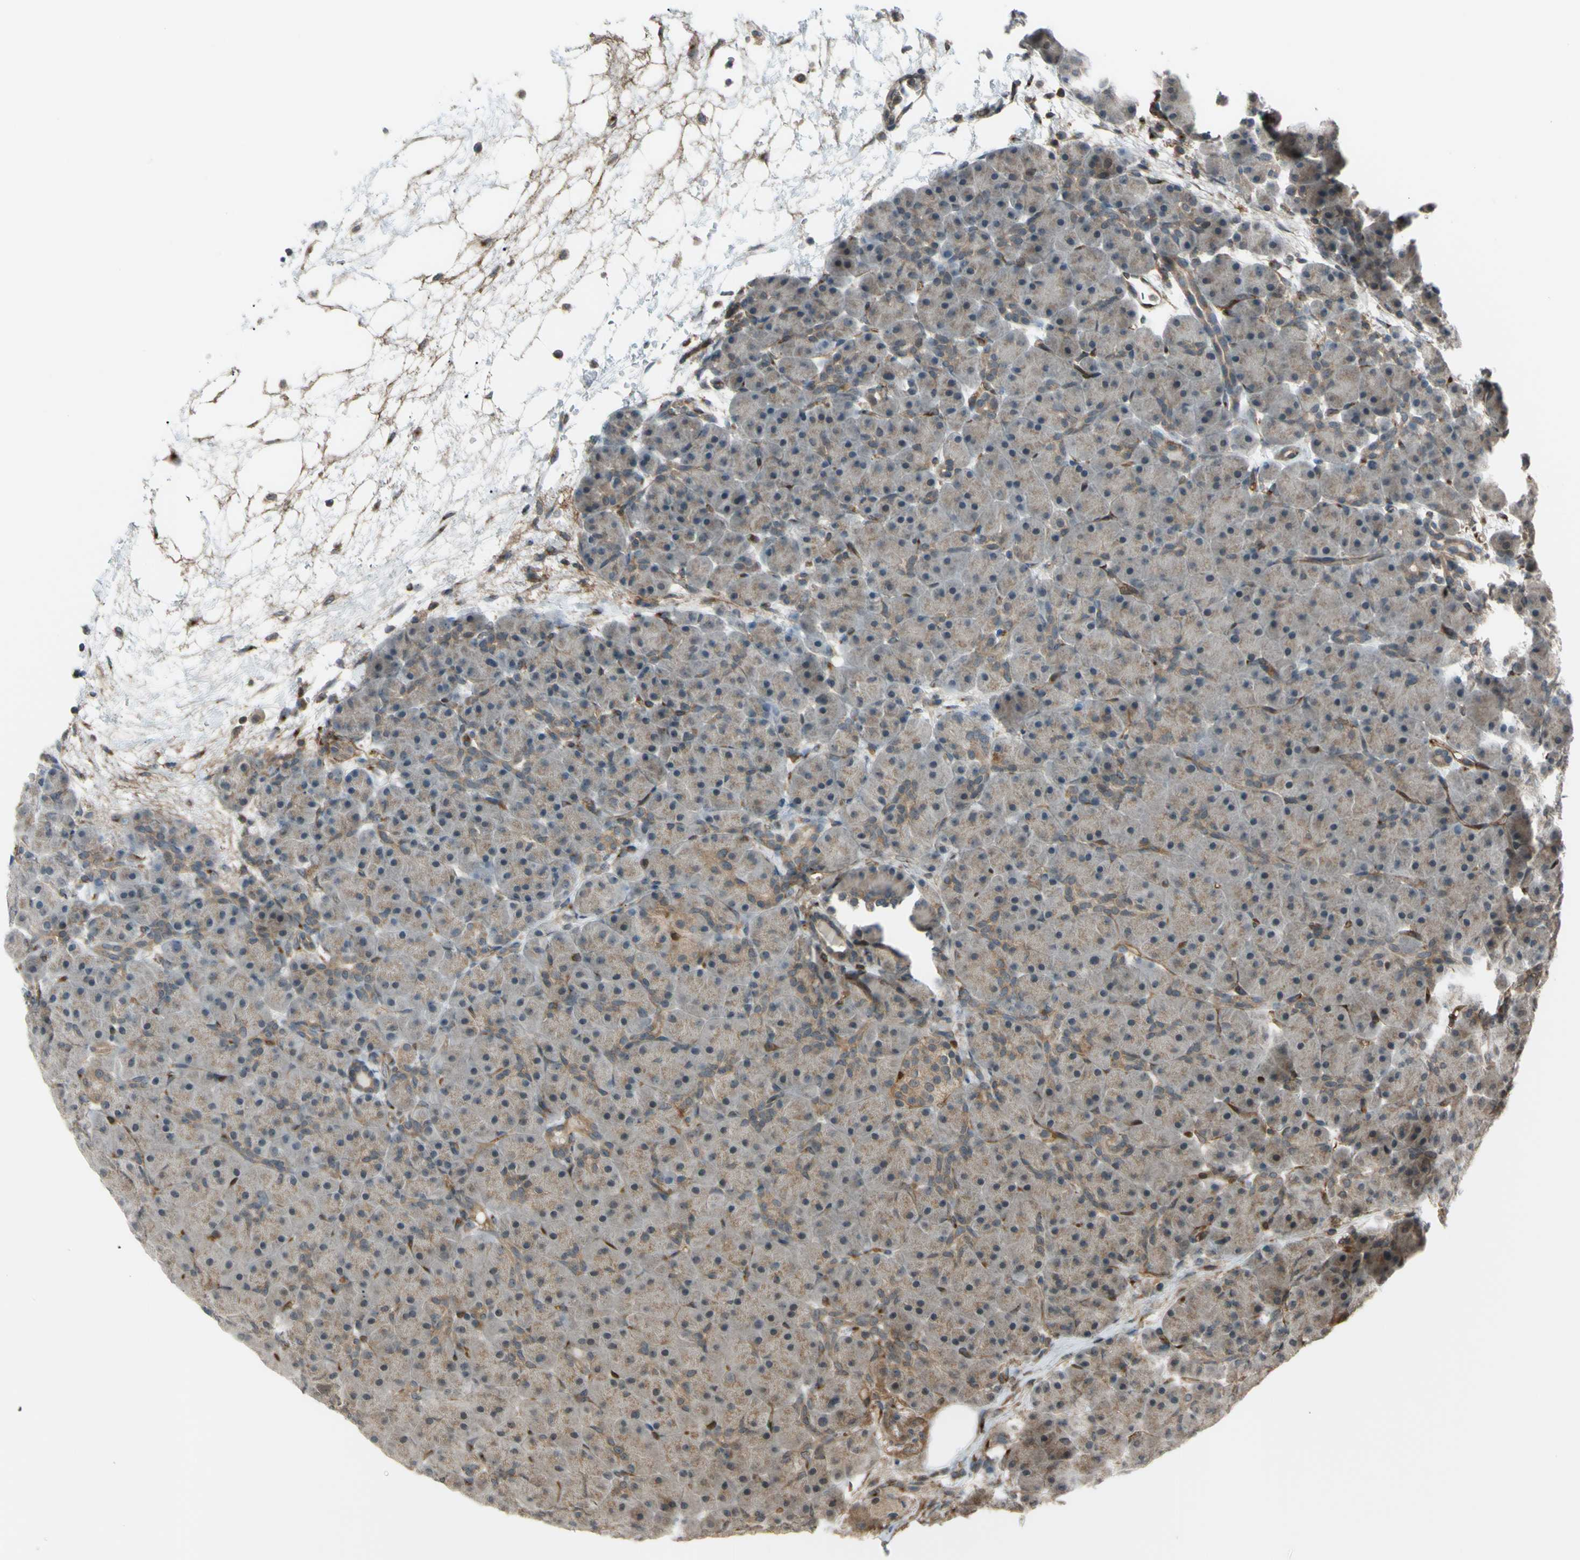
{"staining": {"intensity": "weak", "quantity": "25%-75%", "location": "cytoplasmic/membranous,nuclear"}, "tissue": "pancreas", "cell_type": "Exocrine glandular cells", "image_type": "normal", "snomed": [{"axis": "morphology", "description": "Normal tissue, NOS"}, {"axis": "topography", "description": "Pancreas"}], "caption": "This photomicrograph demonstrates normal pancreas stained with IHC to label a protein in brown. The cytoplasmic/membranous,nuclear of exocrine glandular cells show weak positivity for the protein. Nuclei are counter-stained blue.", "gene": "FLII", "patient": {"sex": "male", "age": 66}}